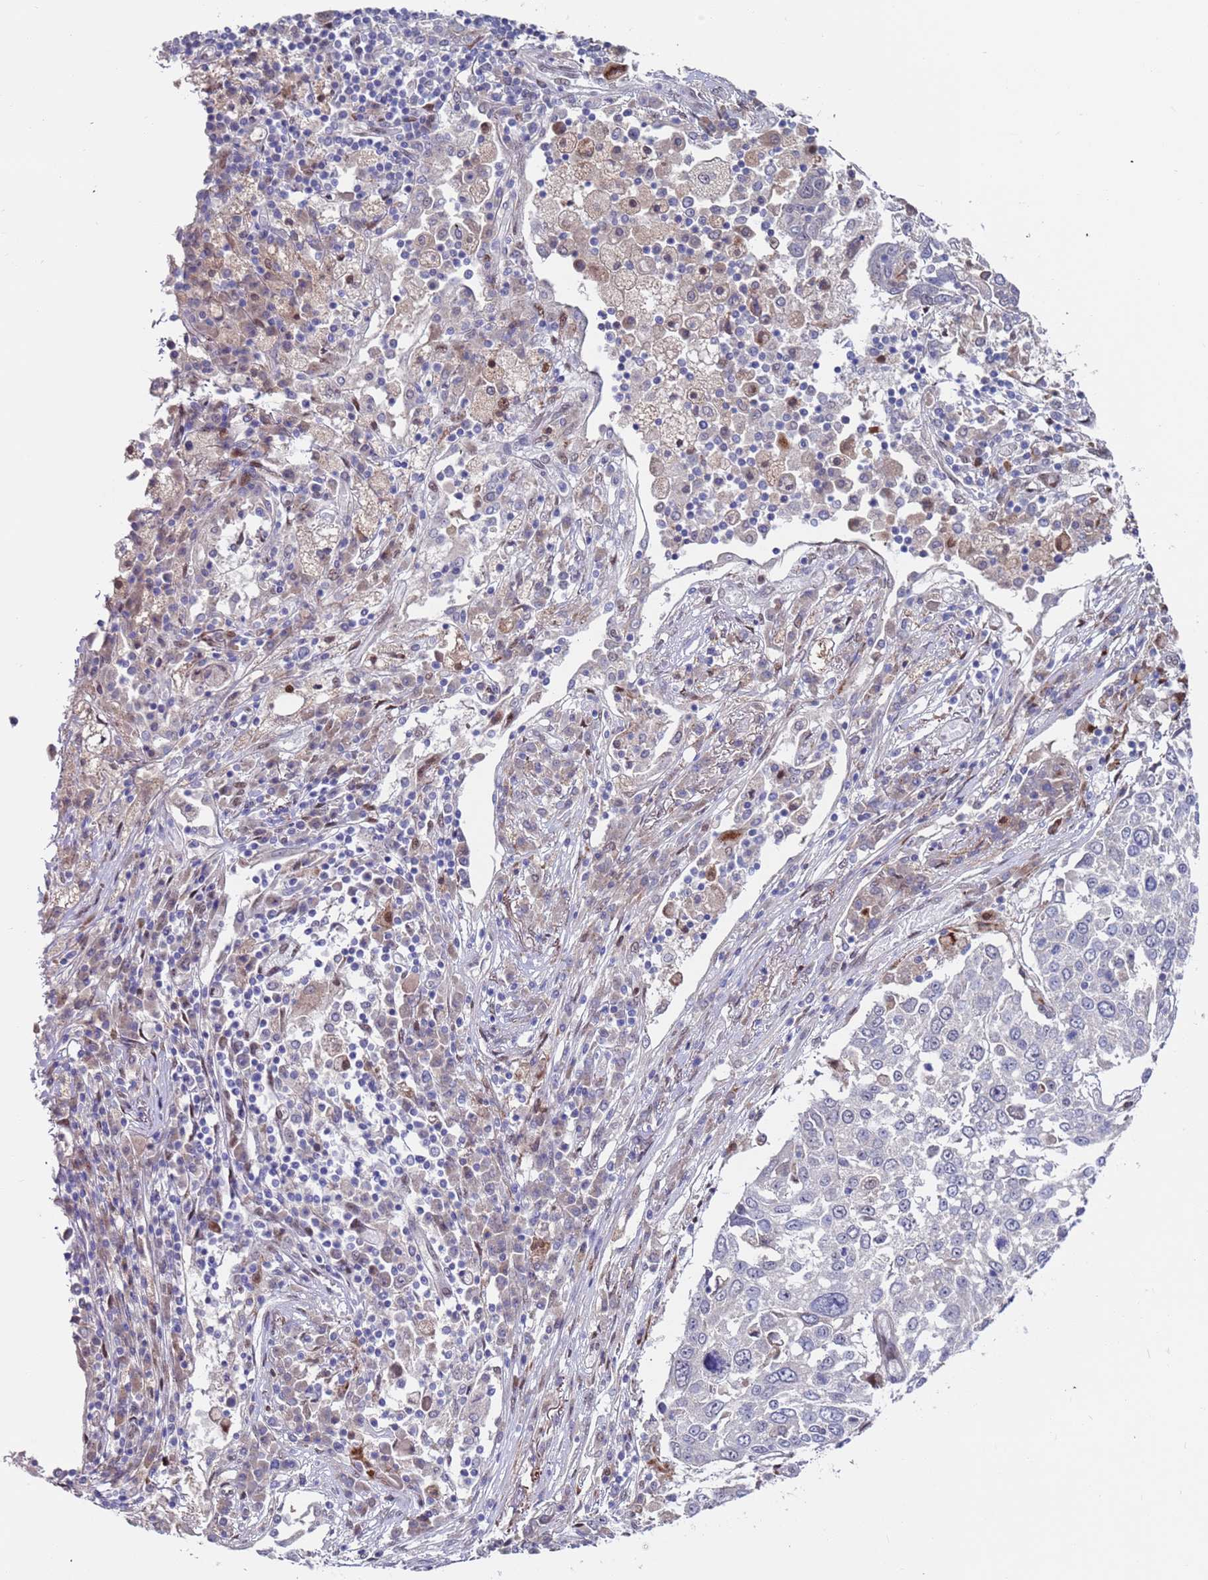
{"staining": {"intensity": "negative", "quantity": "none", "location": "none"}, "tissue": "lung cancer", "cell_type": "Tumor cells", "image_type": "cancer", "snomed": [{"axis": "morphology", "description": "Squamous cell carcinoma, NOS"}, {"axis": "topography", "description": "Lung"}], "caption": "This is an immunohistochemistry (IHC) image of human lung cancer (squamous cell carcinoma). There is no staining in tumor cells.", "gene": "FBXO27", "patient": {"sex": "male", "age": 65}}